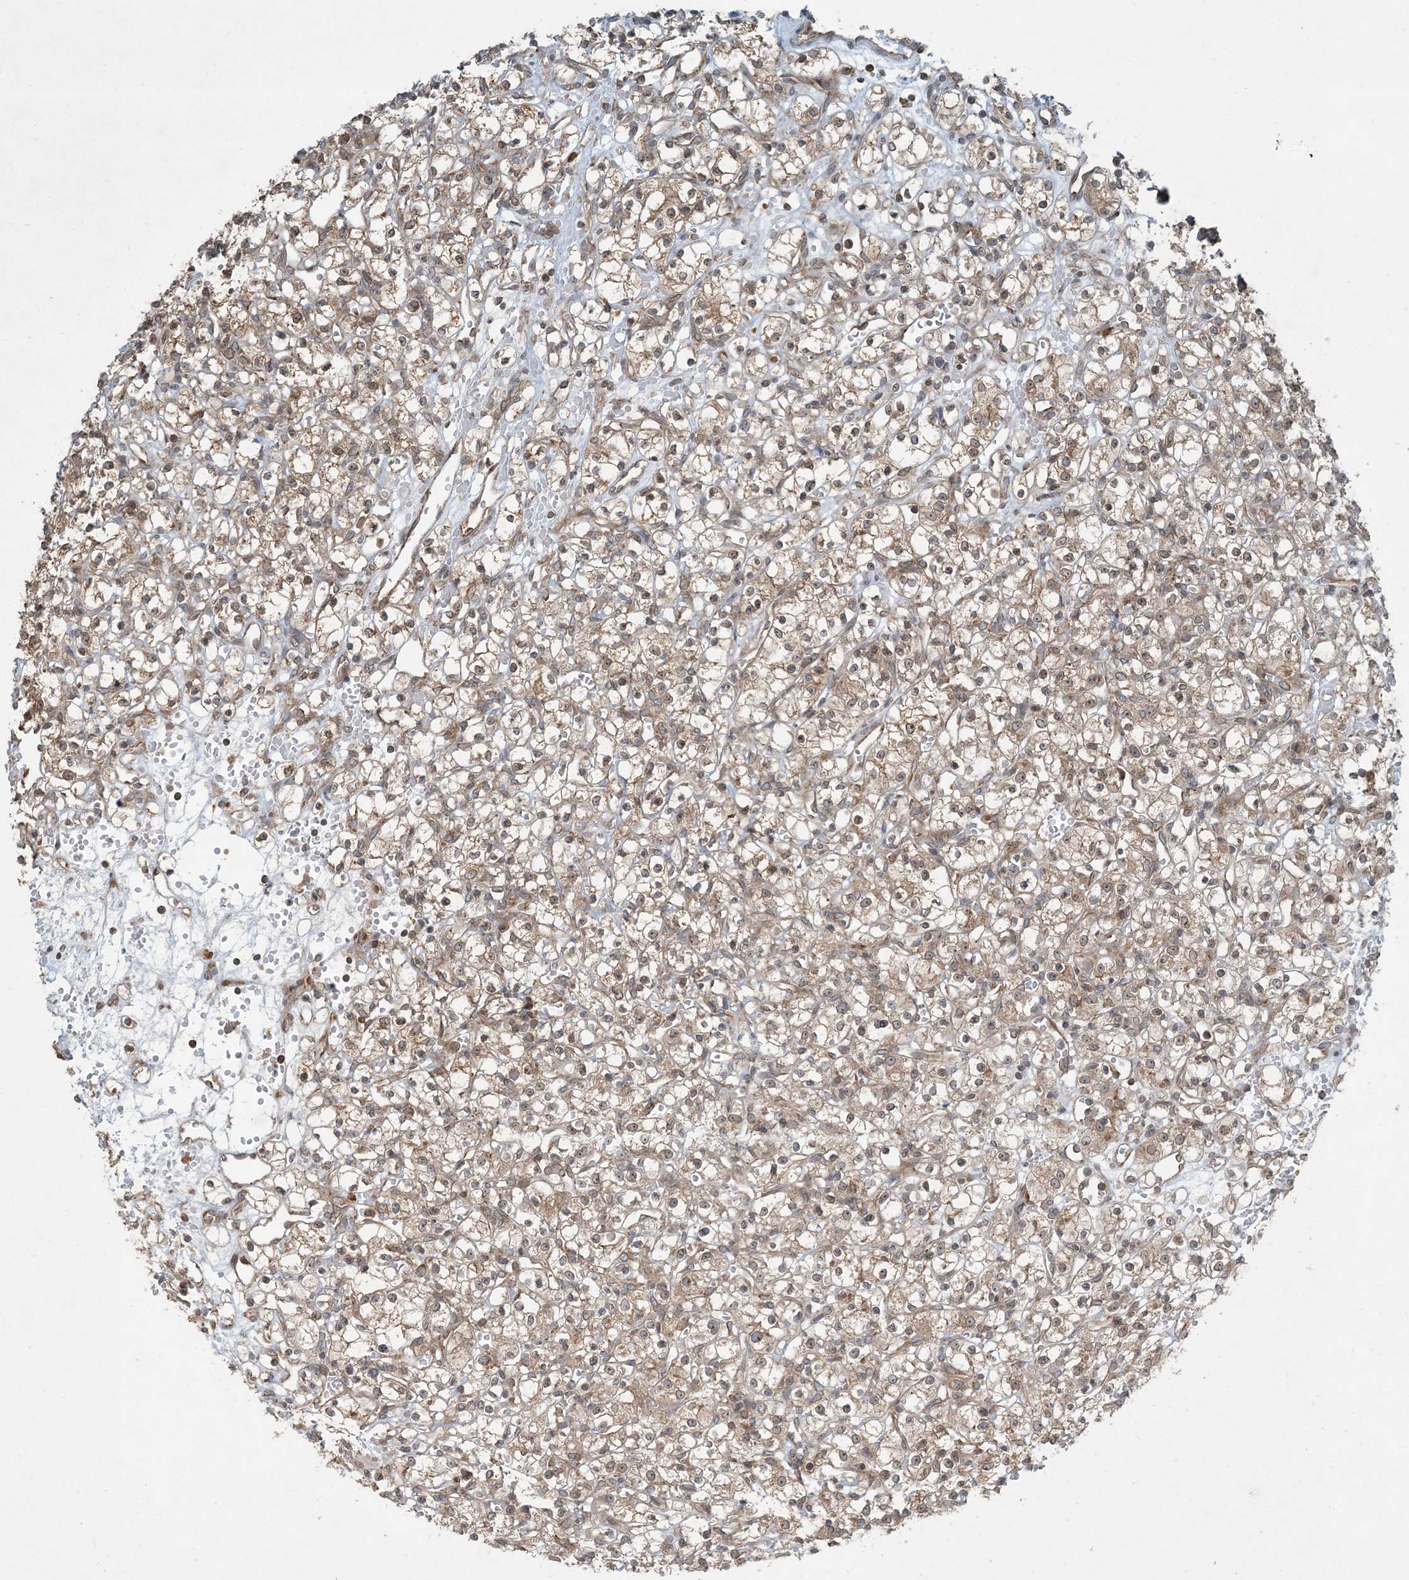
{"staining": {"intensity": "weak", "quantity": ">75%", "location": "cytoplasmic/membranous"}, "tissue": "renal cancer", "cell_type": "Tumor cells", "image_type": "cancer", "snomed": [{"axis": "morphology", "description": "Adenocarcinoma, NOS"}, {"axis": "topography", "description": "Kidney"}], "caption": "IHC image of human renal adenocarcinoma stained for a protein (brown), which displays low levels of weak cytoplasmic/membranous staining in about >75% of tumor cells.", "gene": "COMMD8", "patient": {"sex": "female", "age": 59}}